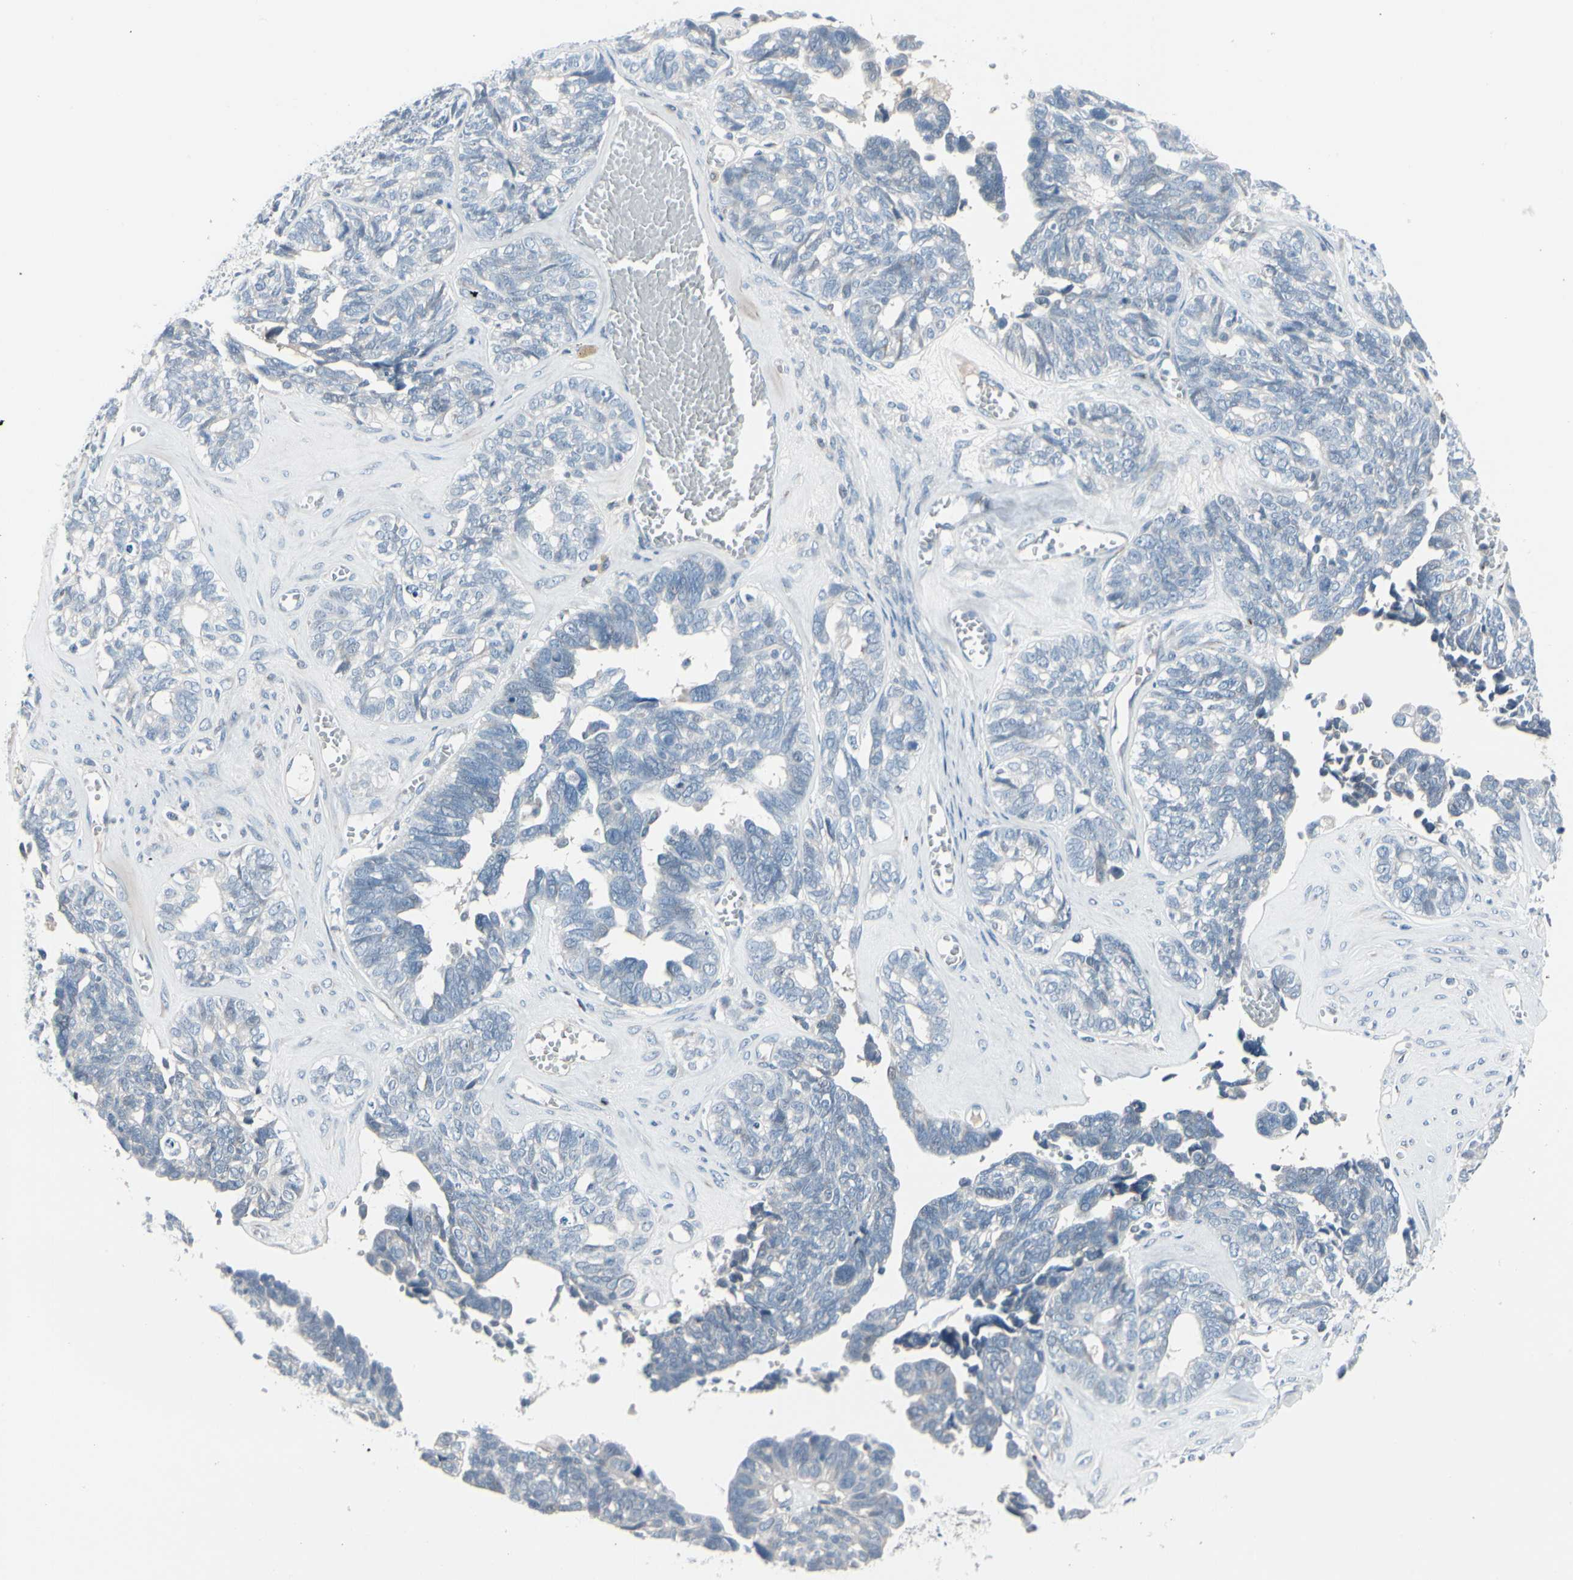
{"staining": {"intensity": "negative", "quantity": "none", "location": "none"}, "tissue": "ovarian cancer", "cell_type": "Tumor cells", "image_type": "cancer", "snomed": [{"axis": "morphology", "description": "Cystadenocarcinoma, serous, NOS"}, {"axis": "topography", "description": "Ovary"}], "caption": "There is no significant expression in tumor cells of ovarian serous cystadenocarcinoma. Brightfield microscopy of immunohistochemistry (IHC) stained with DAB (3,3'-diaminobenzidine) (brown) and hematoxylin (blue), captured at high magnification.", "gene": "PGR", "patient": {"sex": "female", "age": 79}}